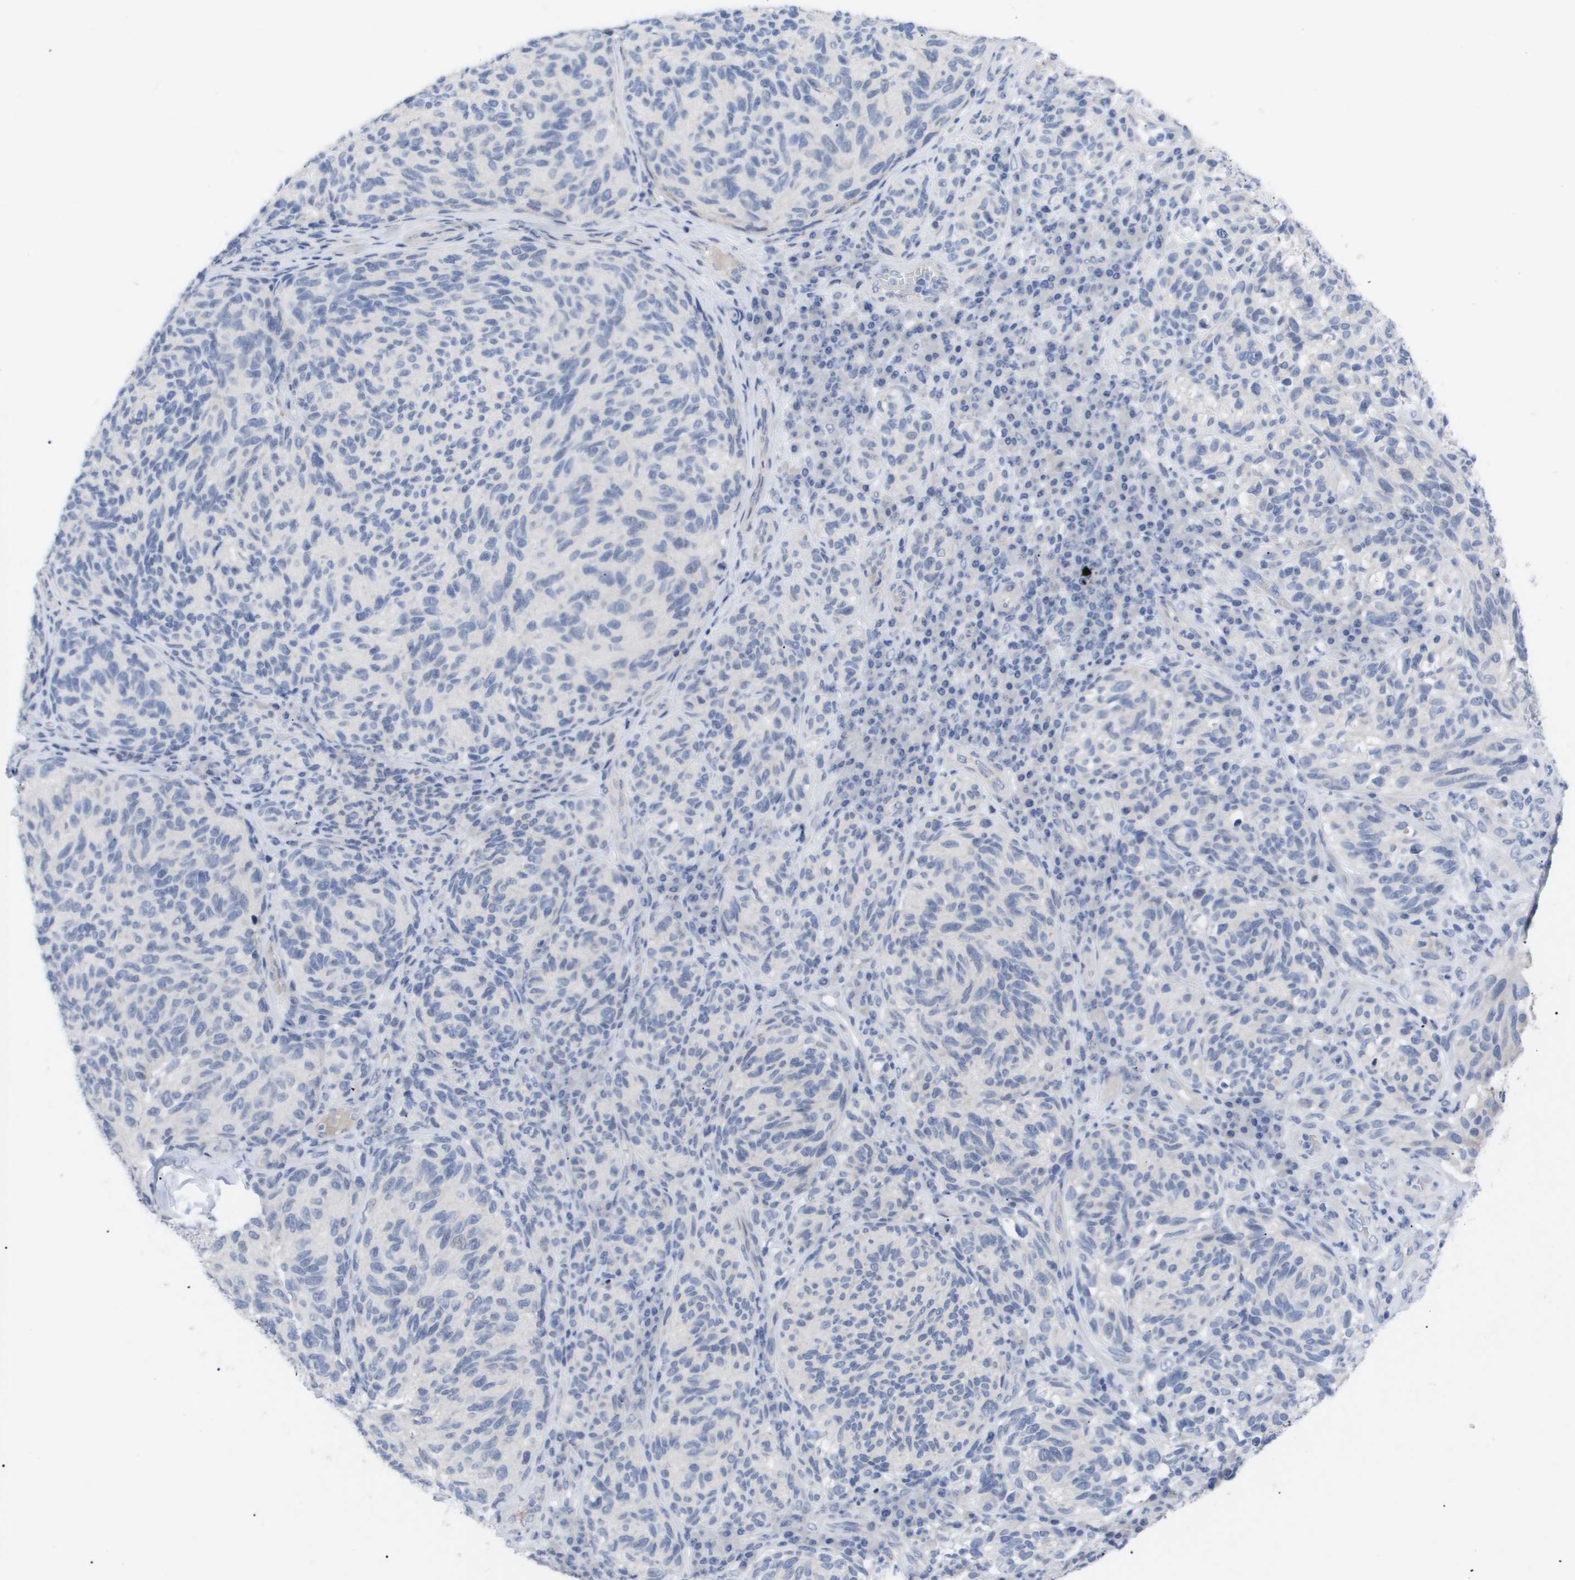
{"staining": {"intensity": "negative", "quantity": "none", "location": "none"}, "tissue": "melanoma", "cell_type": "Tumor cells", "image_type": "cancer", "snomed": [{"axis": "morphology", "description": "Malignant melanoma, NOS"}, {"axis": "topography", "description": "Skin"}], "caption": "IHC of malignant melanoma displays no positivity in tumor cells. (Stains: DAB immunohistochemistry with hematoxylin counter stain, Microscopy: brightfield microscopy at high magnification).", "gene": "CAV3", "patient": {"sex": "female", "age": 73}}